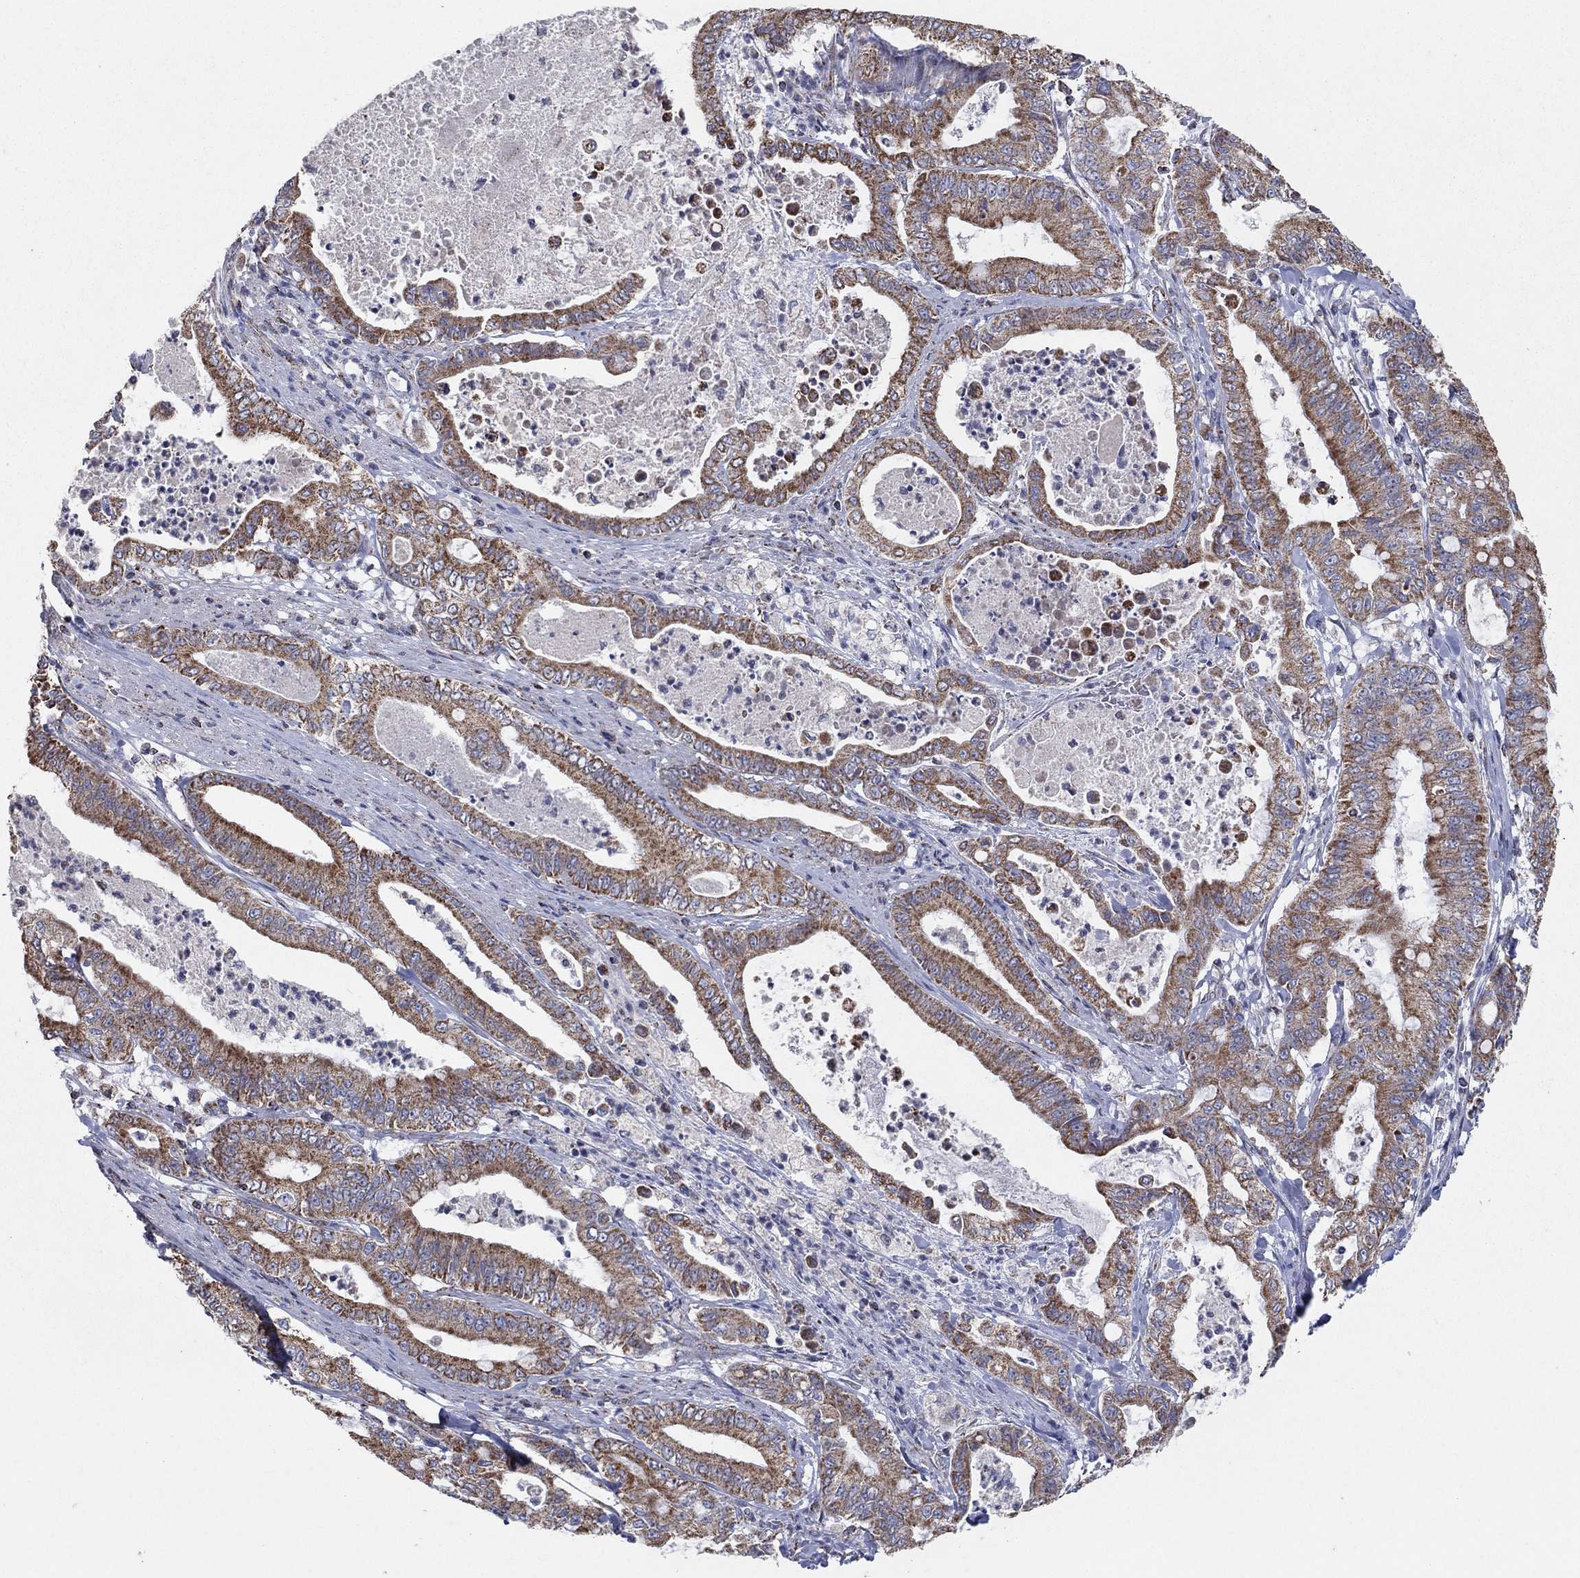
{"staining": {"intensity": "moderate", "quantity": ">75%", "location": "cytoplasmic/membranous"}, "tissue": "pancreatic cancer", "cell_type": "Tumor cells", "image_type": "cancer", "snomed": [{"axis": "morphology", "description": "Adenocarcinoma, NOS"}, {"axis": "topography", "description": "Pancreas"}], "caption": "The image displays immunohistochemical staining of pancreatic cancer. There is moderate cytoplasmic/membranous staining is seen in about >75% of tumor cells. (IHC, brightfield microscopy, high magnification).", "gene": "C9orf85", "patient": {"sex": "male", "age": 71}}